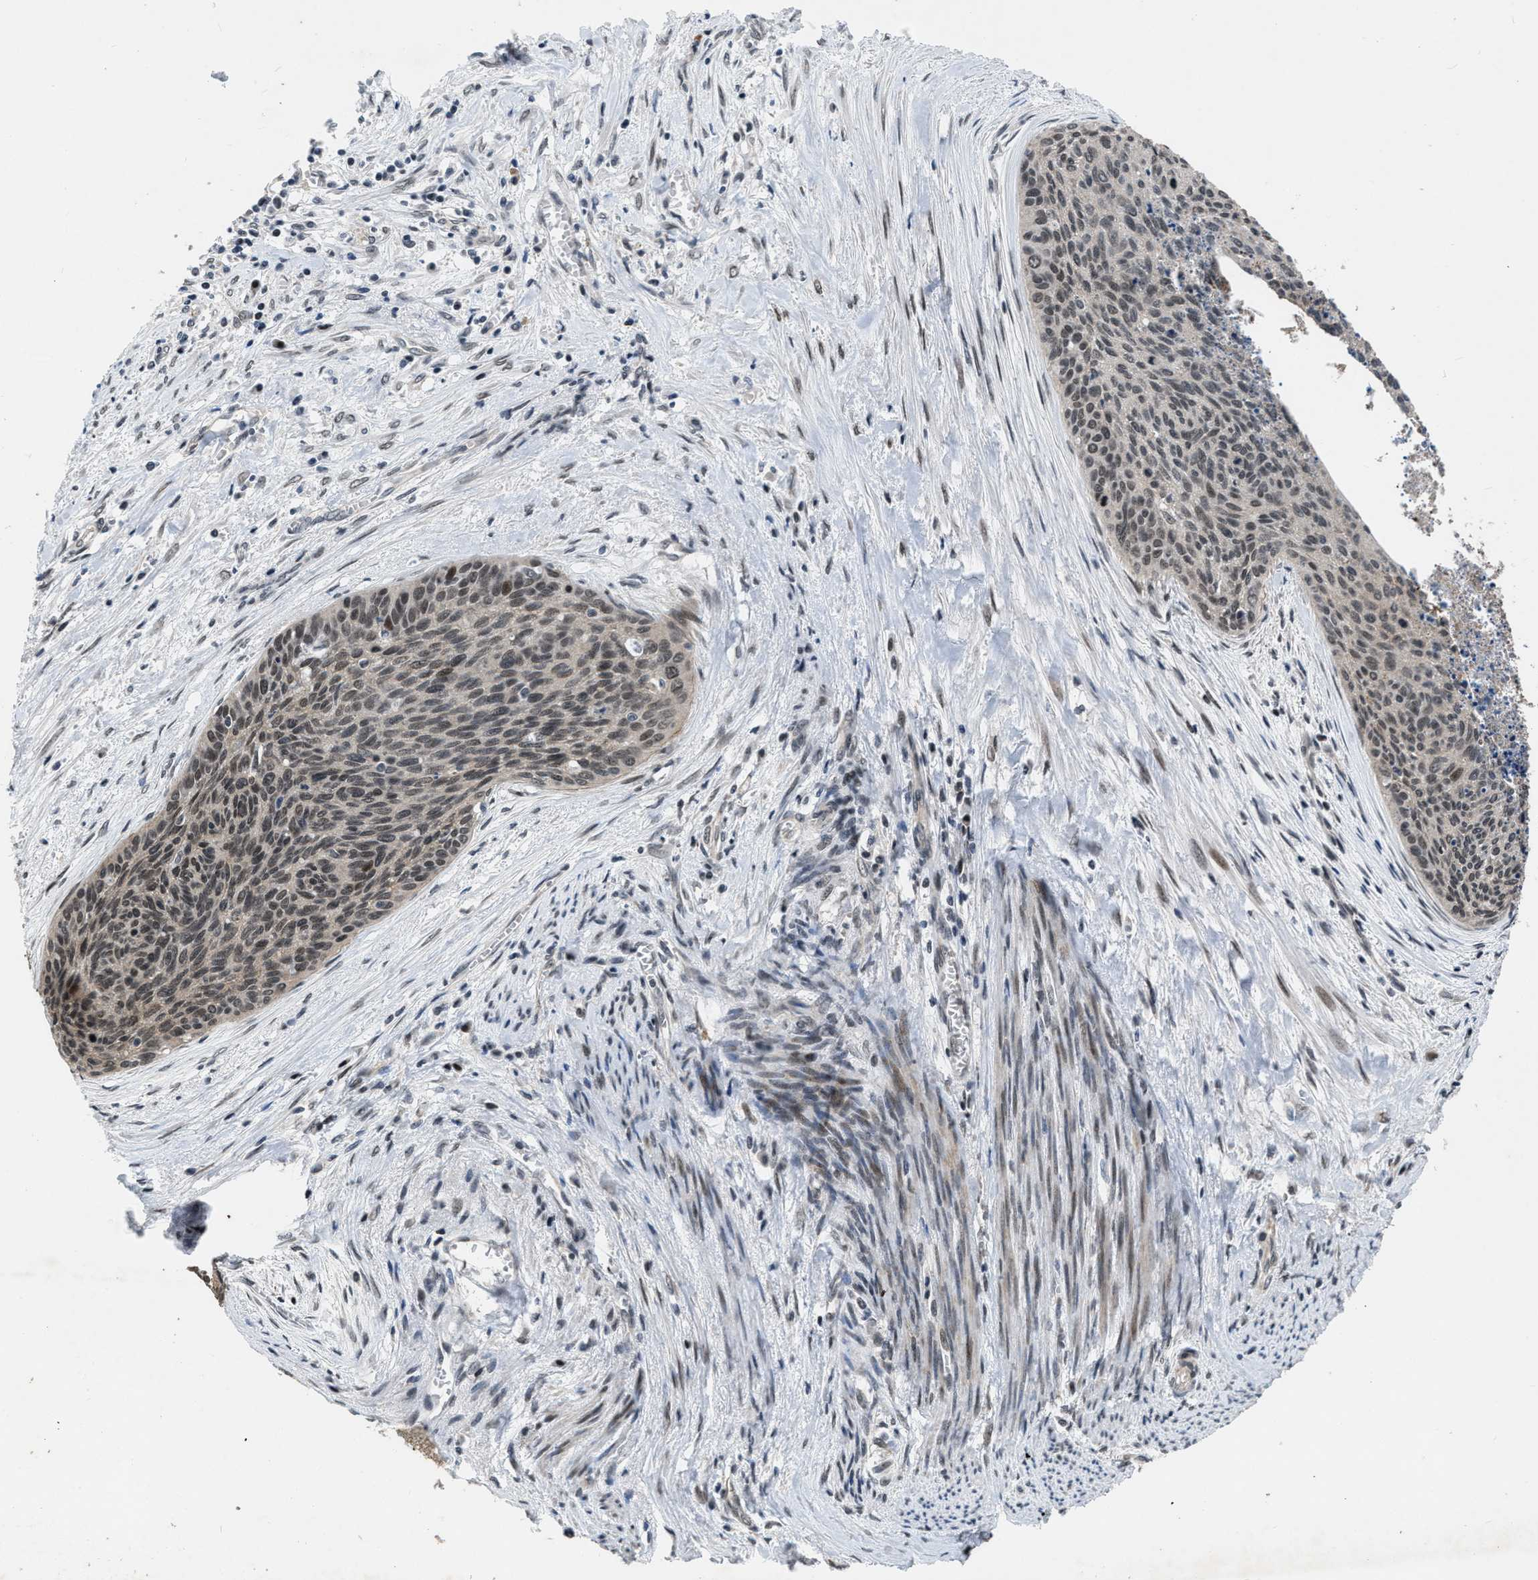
{"staining": {"intensity": "weak", "quantity": "25%-75%", "location": "nuclear"}, "tissue": "cervical cancer", "cell_type": "Tumor cells", "image_type": "cancer", "snomed": [{"axis": "morphology", "description": "Squamous cell carcinoma, NOS"}, {"axis": "topography", "description": "Cervix"}], "caption": "Tumor cells show low levels of weak nuclear positivity in about 25%-75% of cells in squamous cell carcinoma (cervical).", "gene": "ZNHIT1", "patient": {"sex": "female", "age": 55}}